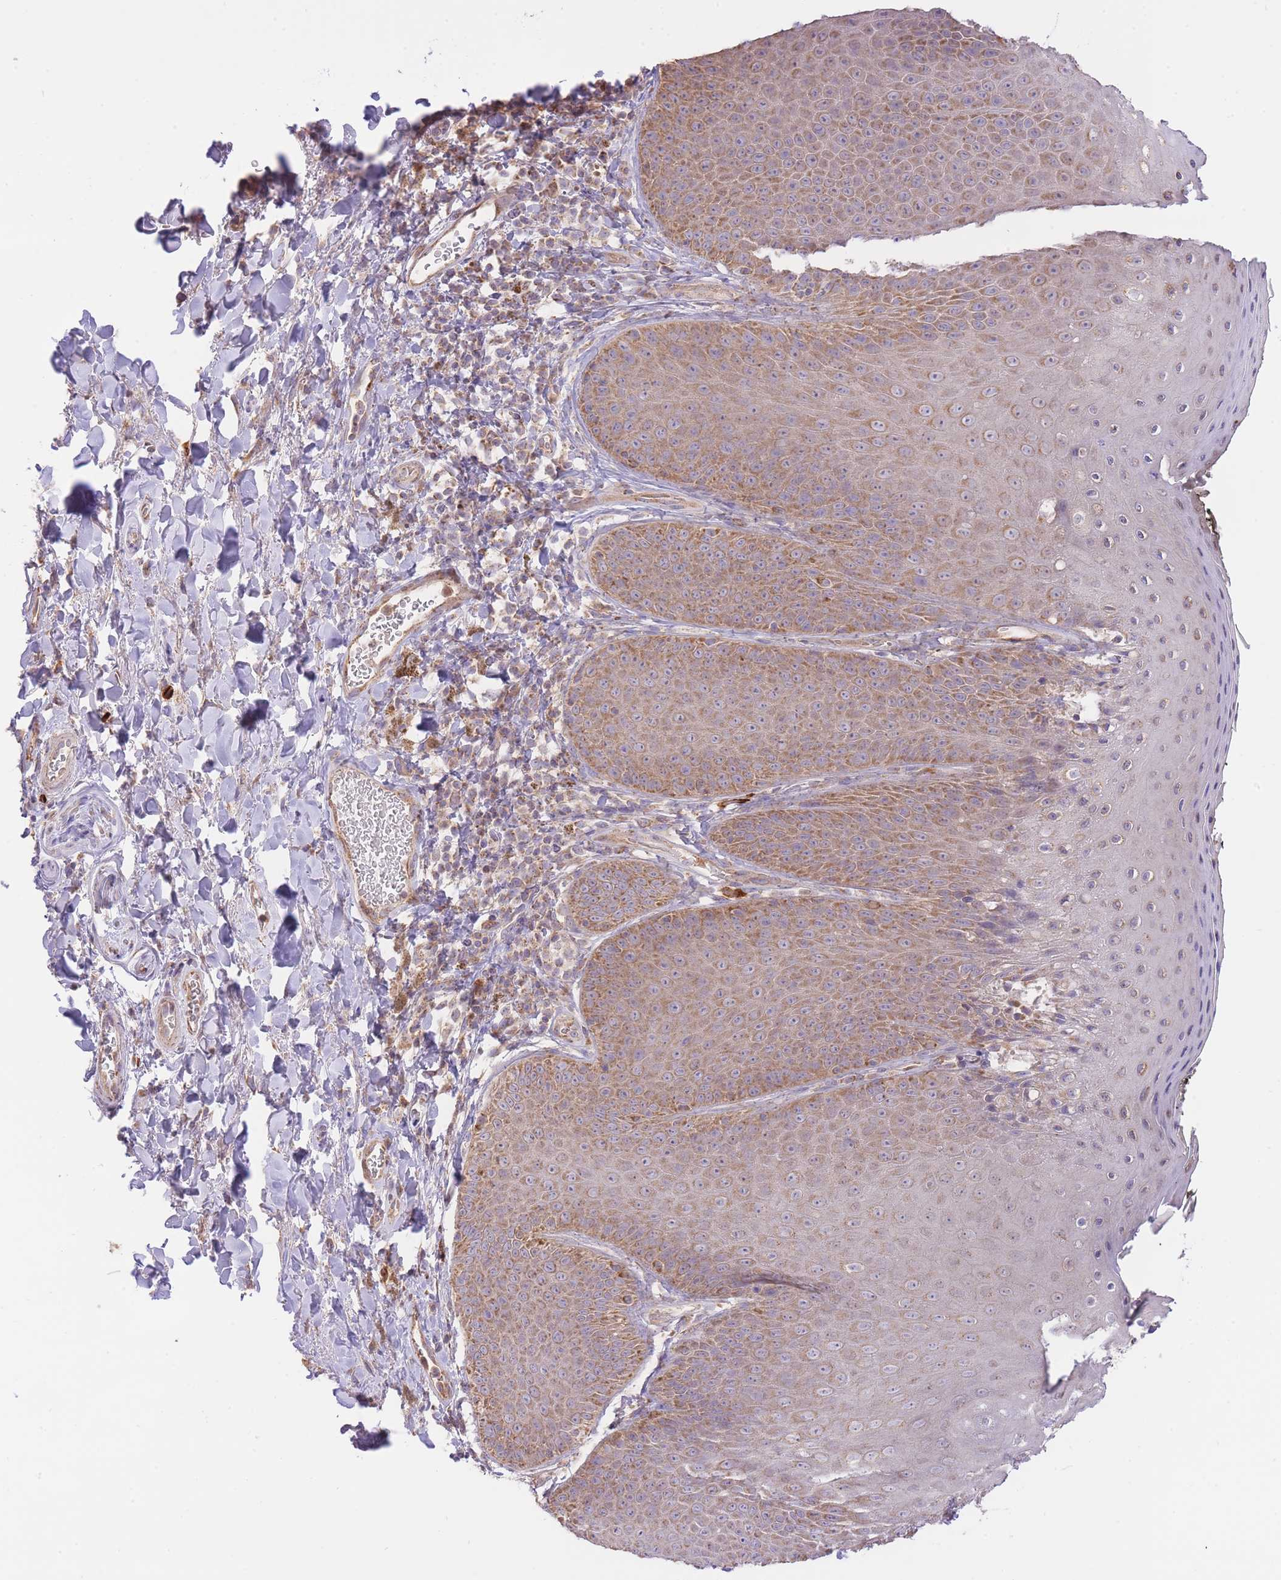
{"staining": {"intensity": "moderate", "quantity": "25%-75%", "location": "cytoplasmic/membranous"}, "tissue": "skin", "cell_type": "Epidermal cells", "image_type": "normal", "snomed": [{"axis": "morphology", "description": "Normal tissue, NOS"}, {"axis": "topography", "description": "Anal"}, {"axis": "topography", "description": "Peripheral nerve tissue"}], "caption": "Approximately 25%-75% of epidermal cells in normal human skin show moderate cytoplasmic/membranous protein expression as visualized by brown immunohistochemical staining.", "gene": "PREP", "patient": {"sex": "male", "age": 53}}